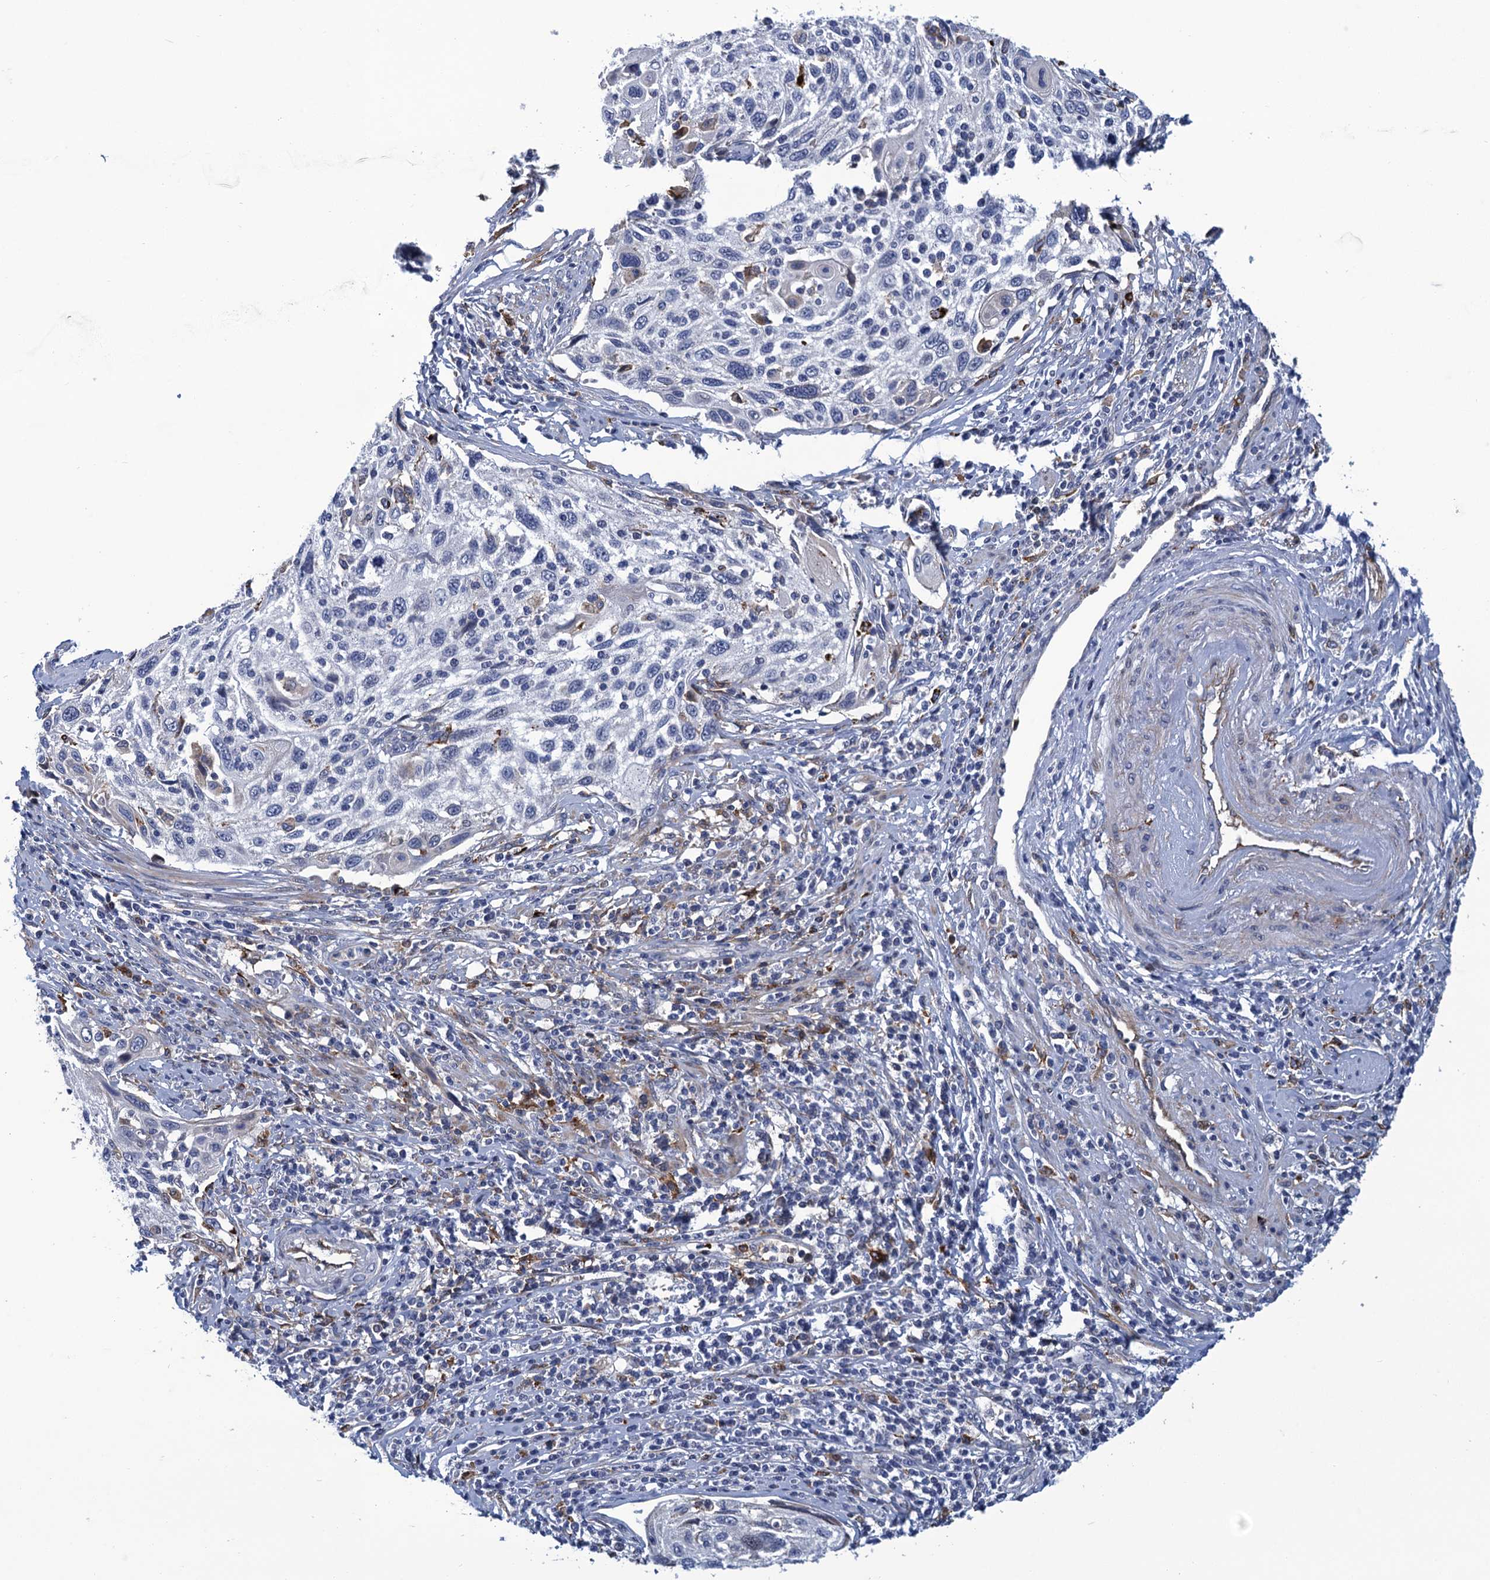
{"staining": {"intensity": "negative", "quantity": "none", "location": "none"}, "tissue": "cervical cancer", "cell_type": "Tumor cells", "image_type": "cancer", "snomed": [{"axis": "morphology", "description": "Squamous cell carcinoma, NOS"}, {"axis": "topography", "description": "Cervix"}], "caption": "There is no significant expression in tumor cells of squamous cell carcinoma (cervical).", "gene": "DNHD1", "patient": {"sex": "female", "age": 70}}